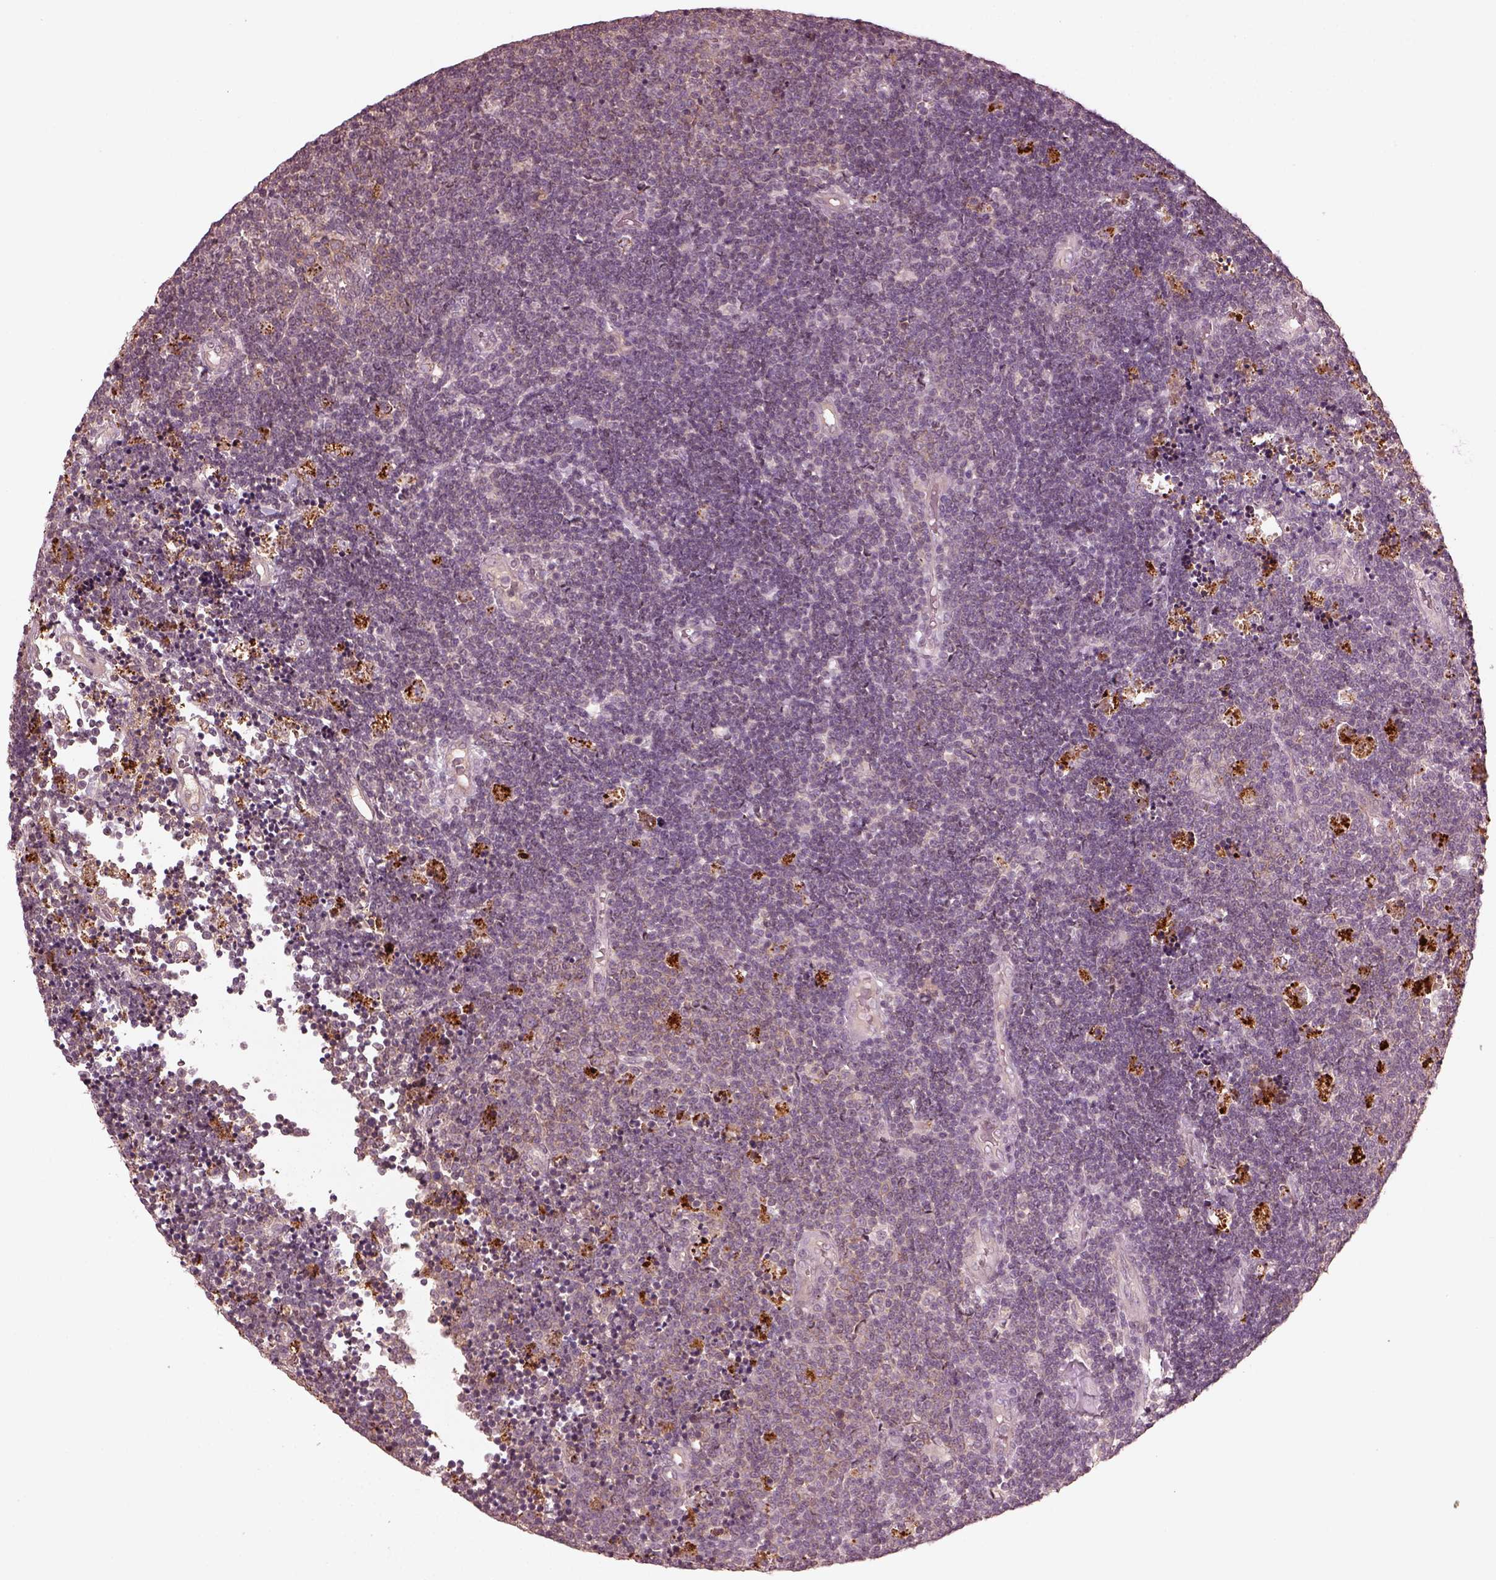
{"staining": {"intensity": "negative", "quantity": "none", "location": "none"}, "tissue": "lymphoma", "cell_type": "Tumor cells", "image_type": "cancer", "snomed": [{"axis": "morphology", "description": "Malignant lymphoma, non-Hodgkin's type, Low grade"}, {"axis": "topography", "description": "Brain"}], "caption": "Immunohistochemistry (IHC) image of lymphoma stained for a protein (brown), which shows no staining in tumor cells.", "gene": "VWA5B1", "patient": {"sex": "female", "age": 66}}